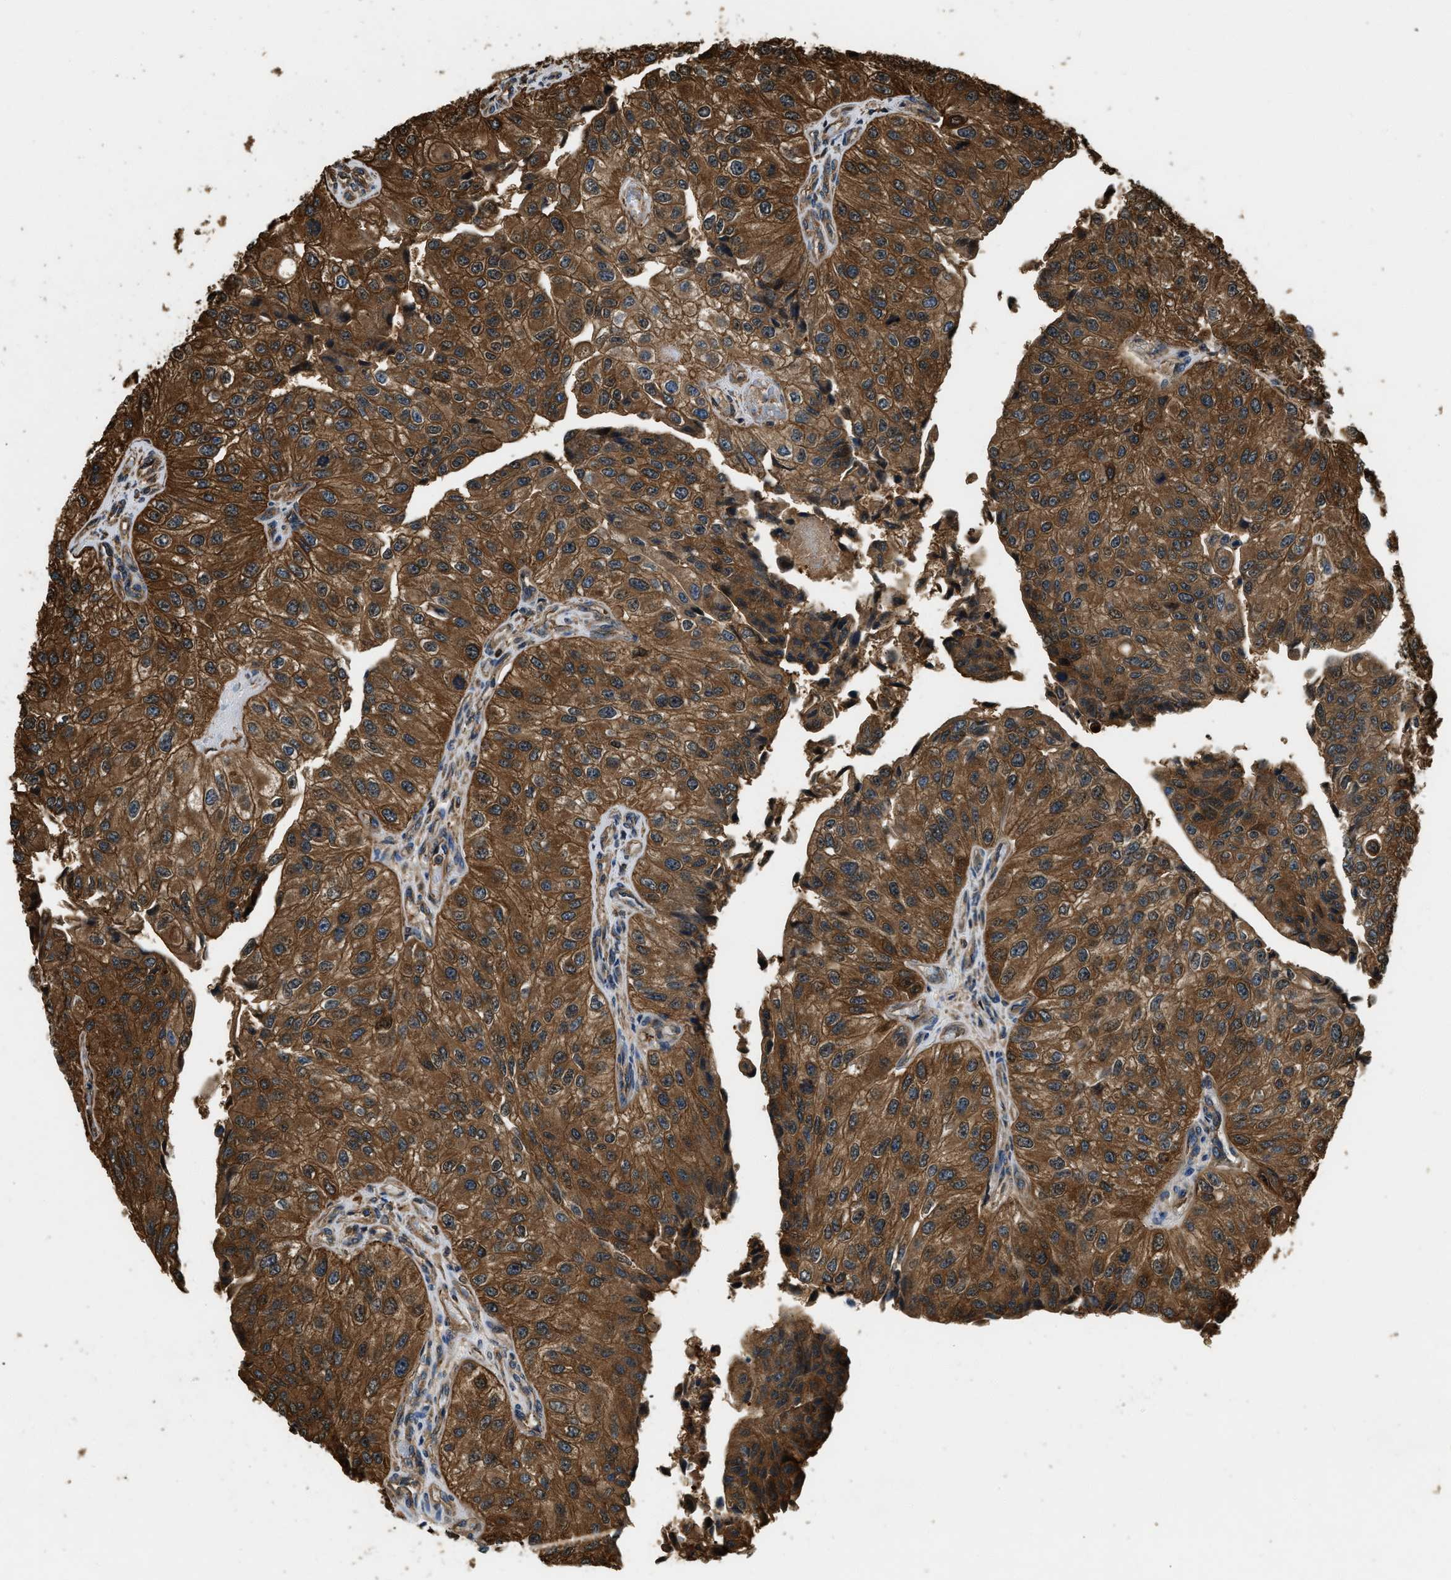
{"staining": {"intensity": "strong", "quantity": ">75%", "location": "cytoplasmic/membranous"}, "tissue": "urothelial cancer", "cell_type": "Tumor cells", "image_type": "cancer", "snomed": [{"axis": "morphology", "description": "Urothelial carcinoma, High grade"}, {"axis": "topography", "description": "Kidney"}, {"axis": "topography", "description": "Urinary bladder"}], "caption": "Protein staining by IHC reveals strong cytoplasmic/membranous positivity in approximately >75% of tumor cells in urothelial carcinoma (high-grade).", "gene": "YARS1", "patient": {"sex": "male", "age": 77}}